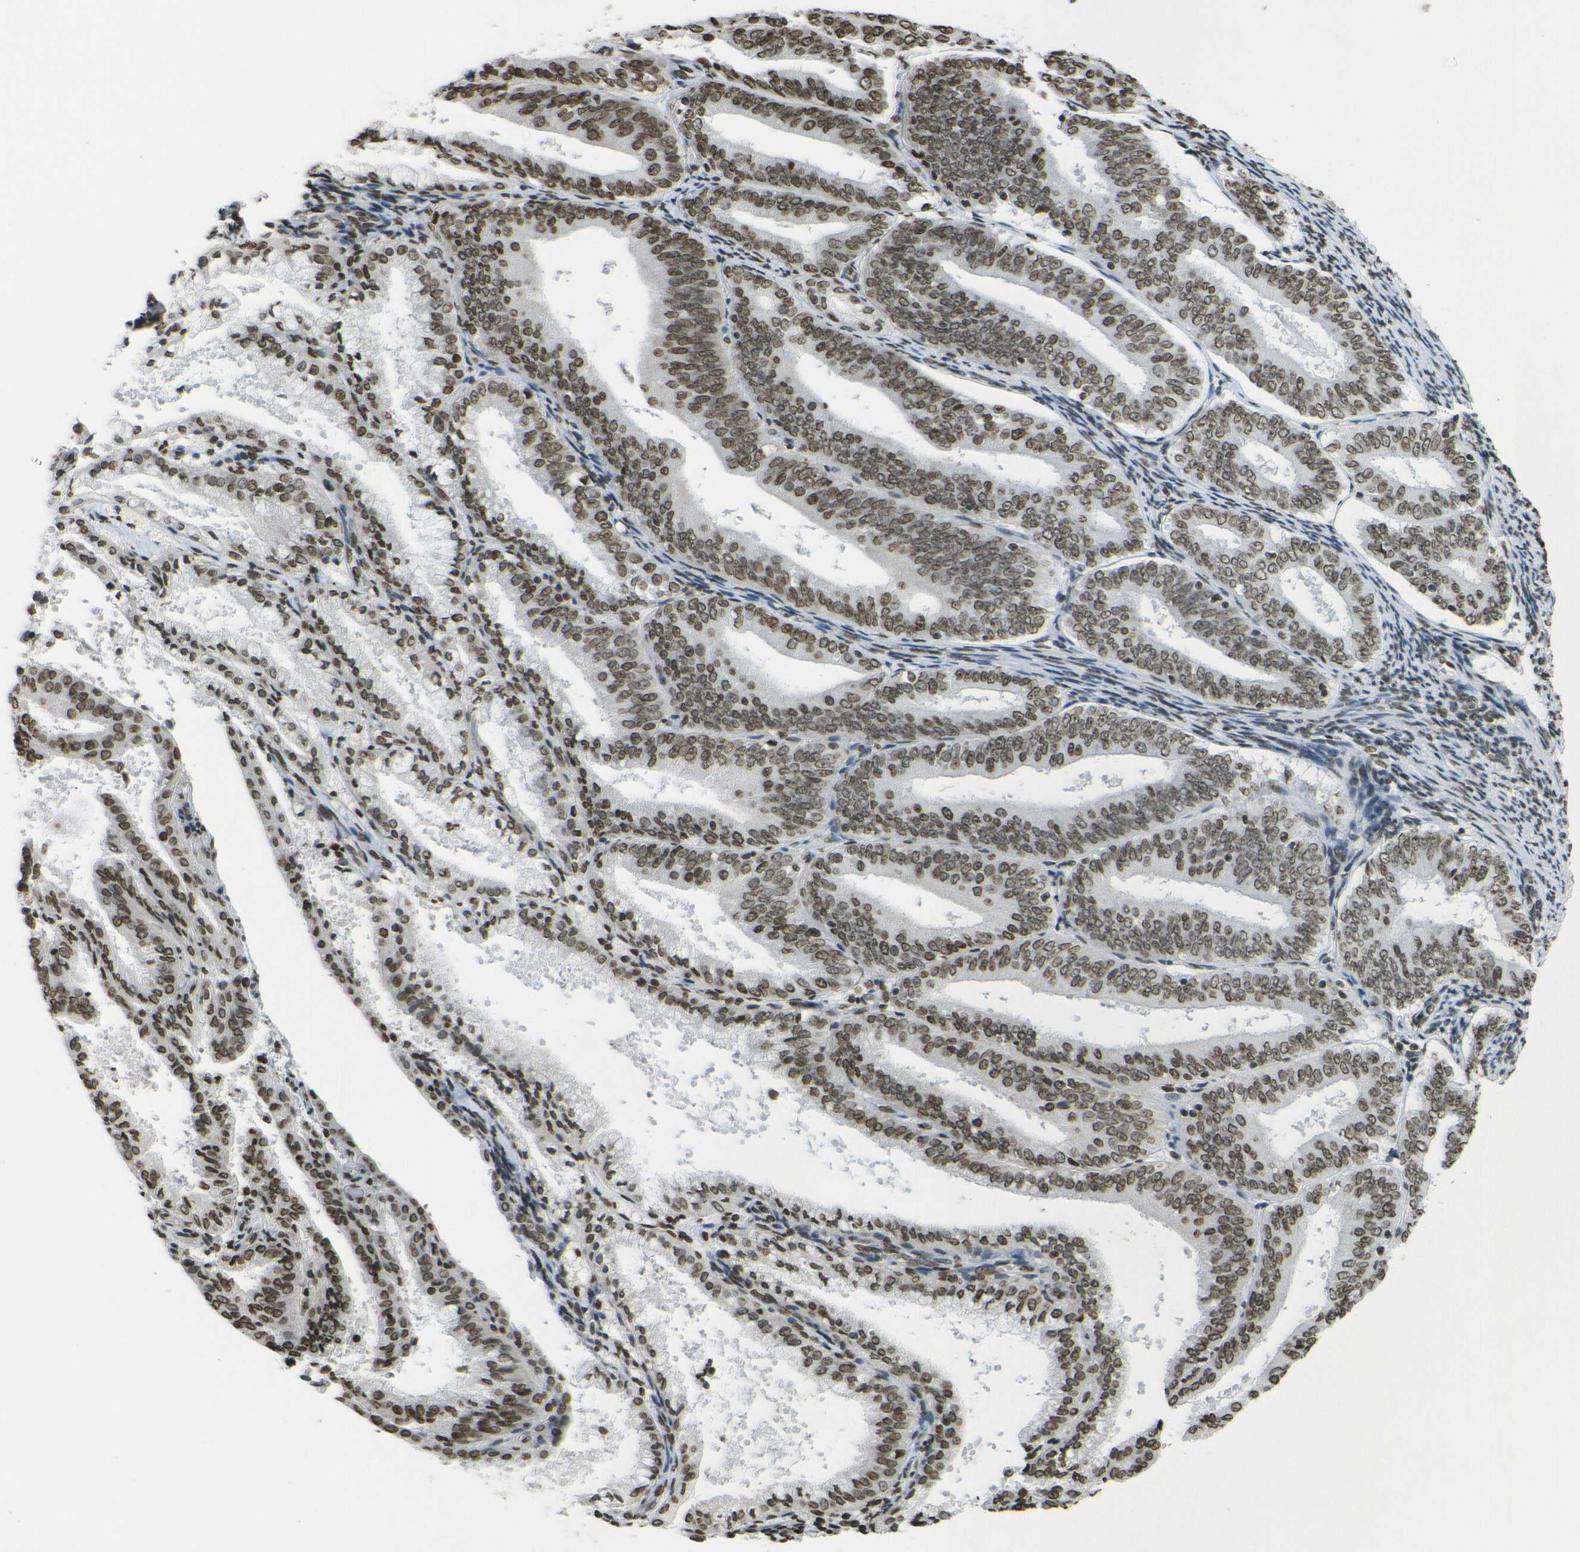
{"staining": {"intensity": "moderate", "quantity": ">75%", "location": "nuclear"}, "tissue": "endometrial cancer", "cell_type": "Tumor cells", "image_type": "cancer", "snomed": [{"axis": "morphology", "description": "Adenocarcinoma, NOS"}, {"axis": "topography", "description": "Endometrium"}], "caption": "This image exhibits IHC staining of human adenocarcinoma (endometrial), with medium moderate nuclear staining in about >75% of tumor cells.", "gene": "H4C16", "patient": {"sex": "female", "age": 63}}